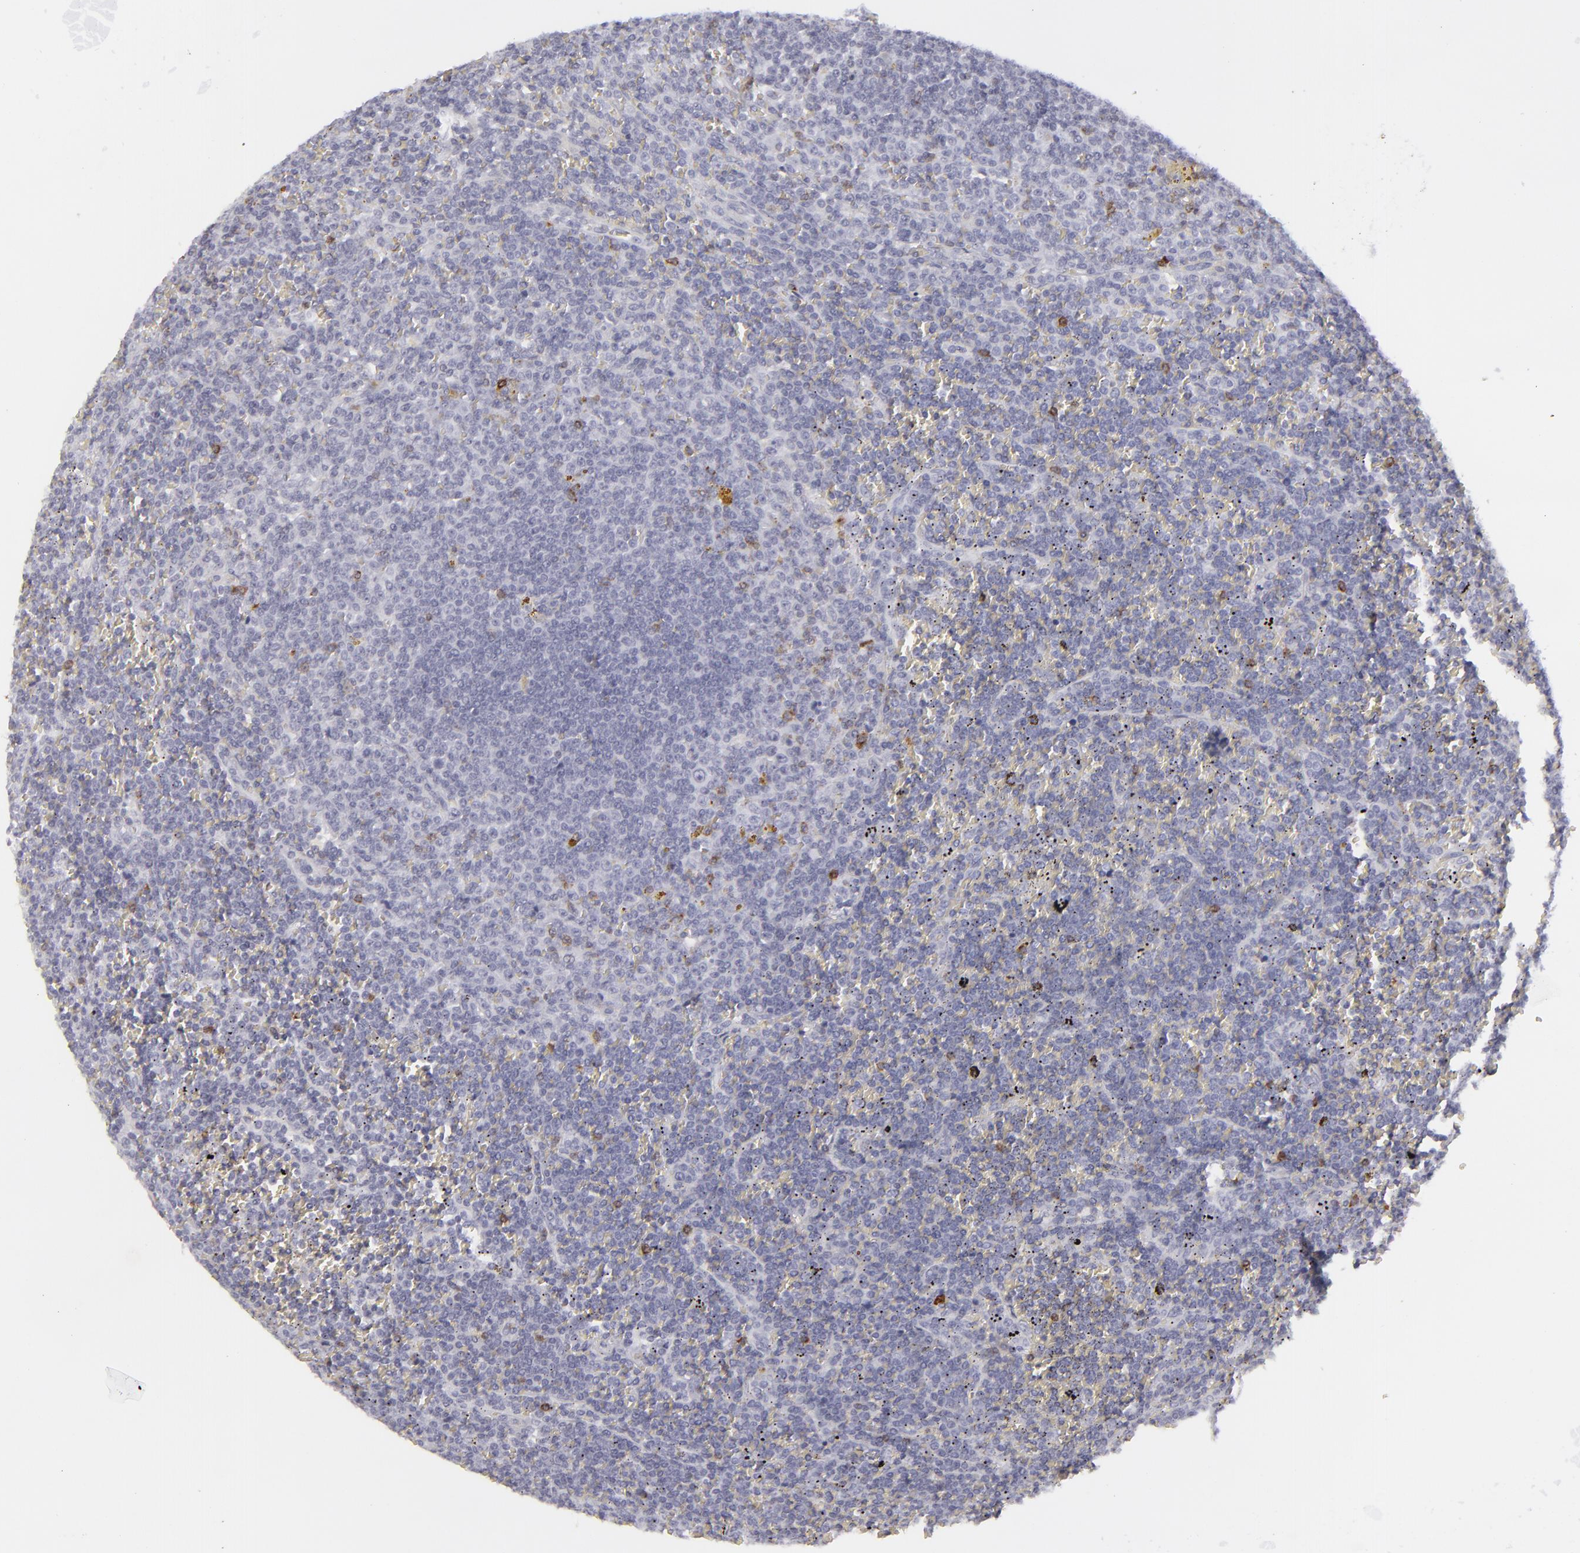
{"staining": {"intensity": "moderate", "quantity": "<25%", "location": "cytoplasmic/membranous"}, "tissue": "lymphoma", "cell_type": "Tumor cells", "image_type": "cancer", "snomed": [{"axis": "morphology", "description": "Malignant lymphoma, non-Hodgkin's type, Low grade"}, {"axis": "topography", "description": "Spleen"}], "caption": "Brown immunohistochemical staining in human low-grade malignant lymphoma, non-Hodgkin's type demonstrates moderate cytoplasmic/membranous expression in approximately <25% of tumor cells.", "gene": "CD7", "patient": {"sex": "male", "age": 80}}